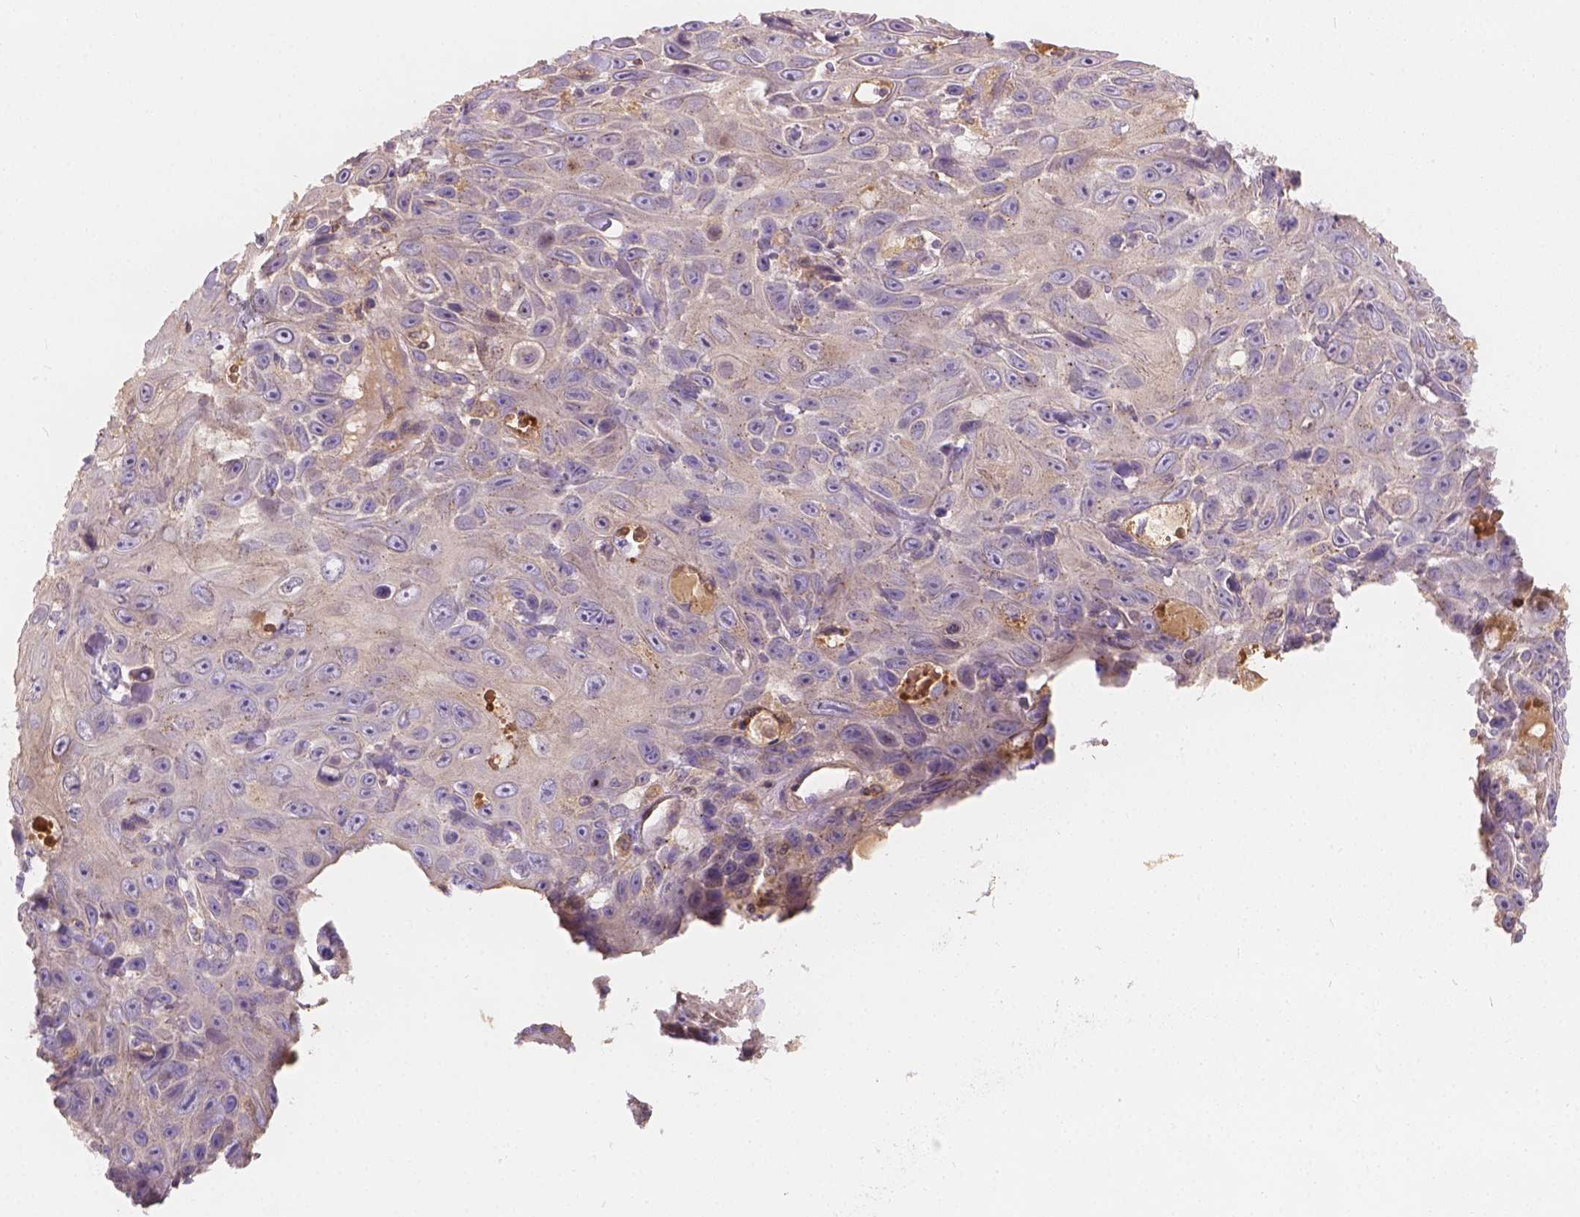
{"staining": {"intensity": "weak", "quantity": "25%-75%", "location": "cytoplasmic/membranous"}, "tissue": "skin cancer", "cell_type": "Tumor cells", "image_type": "cancer", "snomed": [{"axis": "morphology", "description": "Squamous cell carcinoma, NOS"}, {"axis": "topography", "description": "Skin"}], "caption": "Skin cancer stained with a brown dye reveals weak cytoplasmic/membranous positive expression in about 25%-75% of tumor cells.", "gene": "CDK10", "patient": {"sex": "male", "age": 82}}